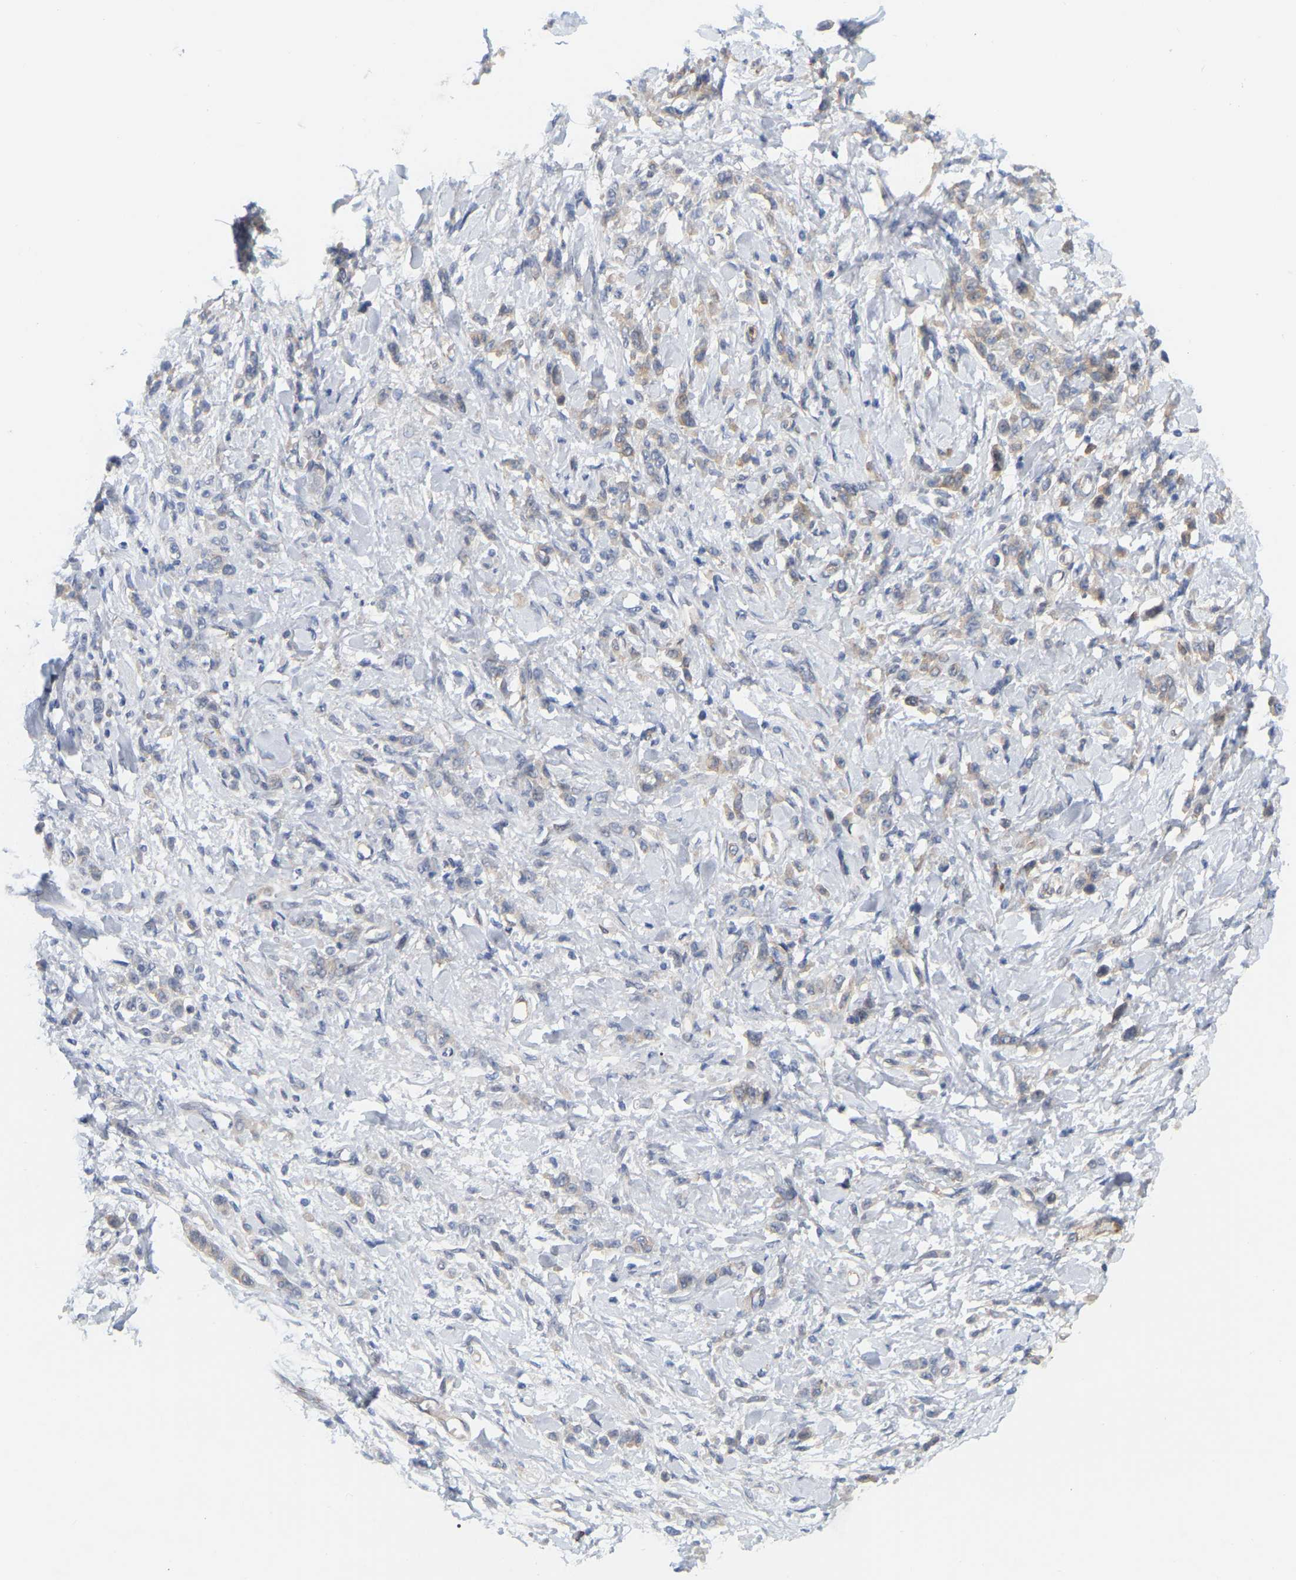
{"staining": {"intensity": "weak", "quantity": "<25%", "location": "cytoplasmic/membranous"}, "tissue": "stomach cancer", "cell_type": "Tumor cells", "image_type": "cancer", "snomed": [{"axis": "morphology", "description": "Normal tissue, NOS"}, {"axis": "morphology", "description": "Adenocarcinoma, NOS"}, {"axis": "topography", "description": "Stomach"}], "caption": "Immunohistochemistry (IHC) micrograph of stomach cancer stained for a protein (brown), which reveals no positivity in tumor cells.", "gene": "RAPH1", "patient": {"sex": "male", "age": 82}}